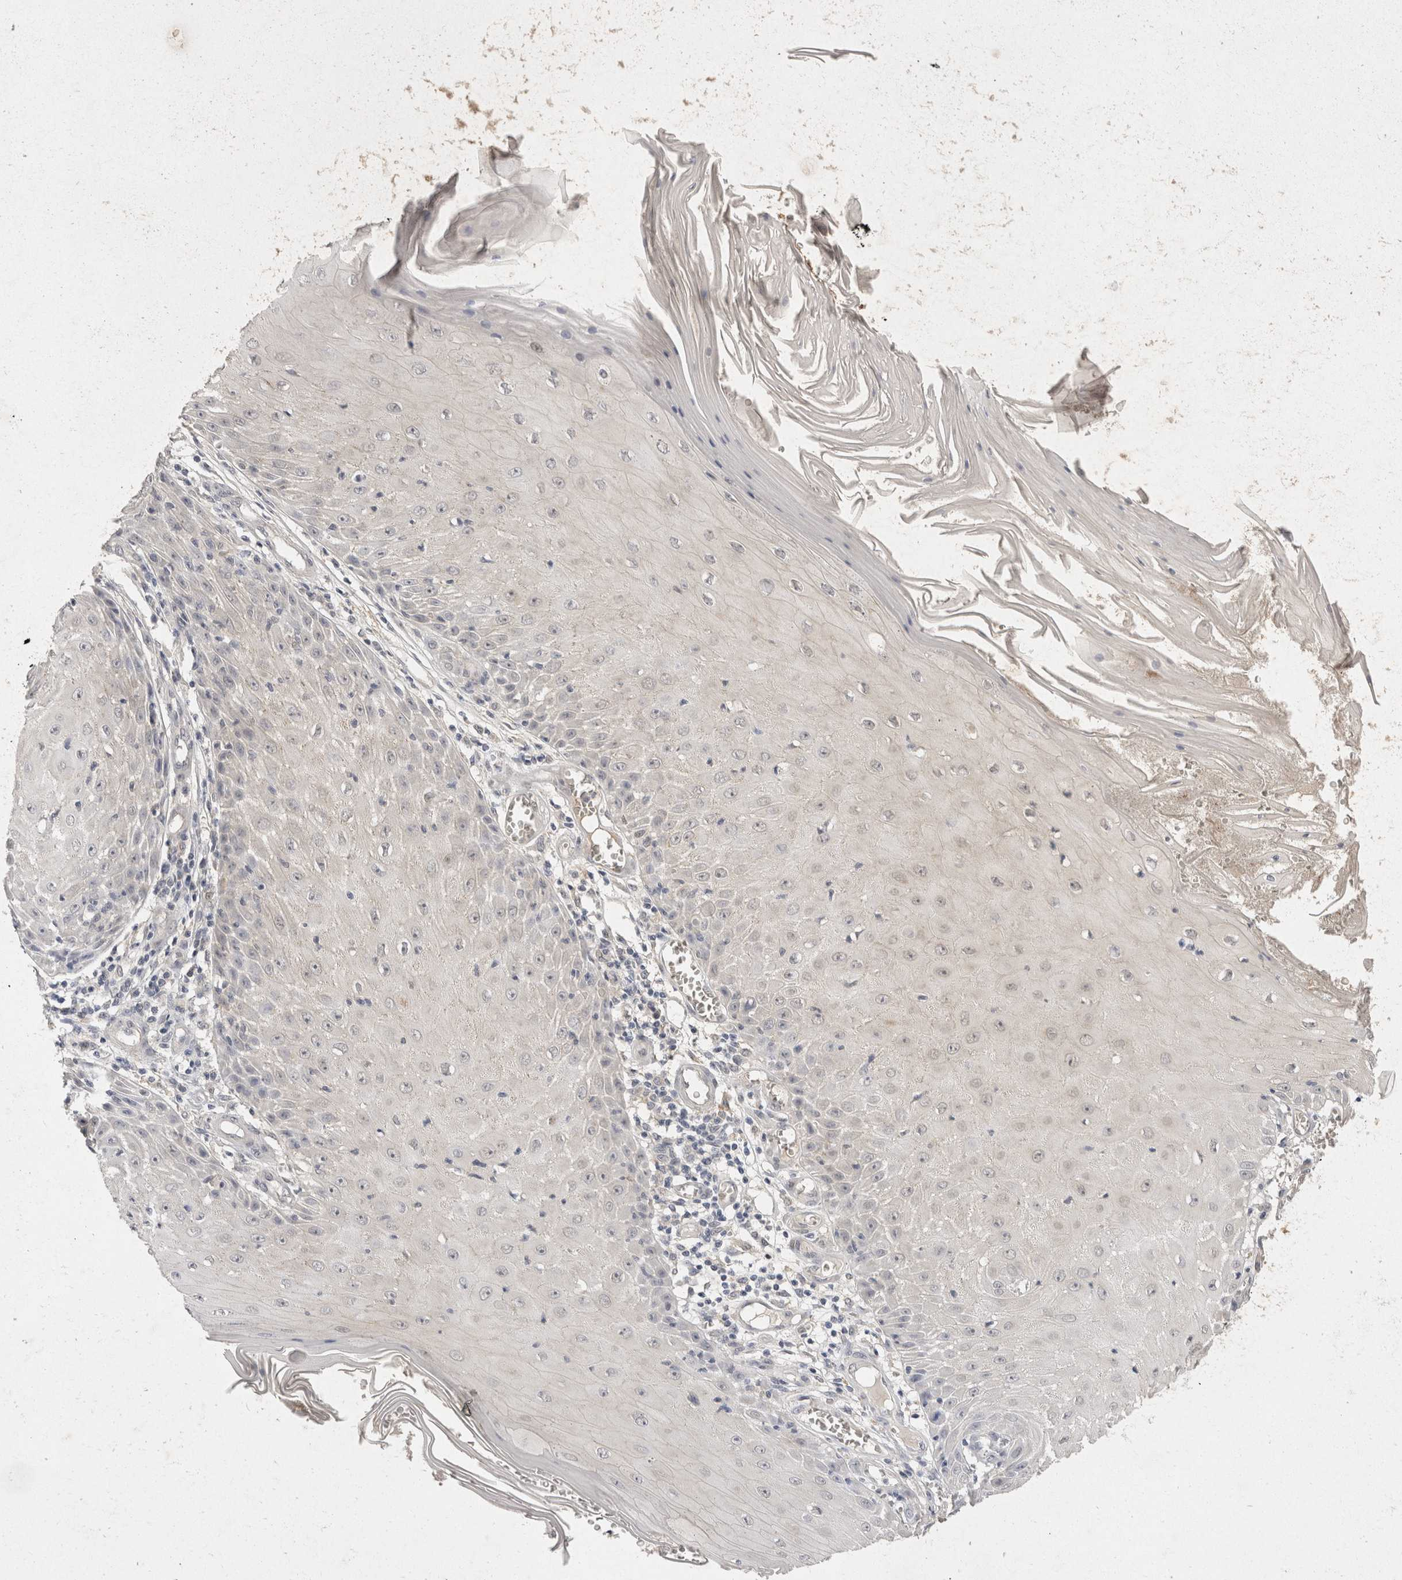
{"staining": {"intensity": "negative", "quantity": "none", "location": "none"}, "tissue": "skin cancer", "cell_type": "Tumor cells", "image_type": "cancer", "snomed": [{"axis": "morphology", "description": "Squamous cell carcinoma, NOS"}, {"axis": "topography", "description": "Skin"}], "caption": "This image is of skin cancer (squamous cell carcinoma) stained with immunohistochemistry to label a protein in brown with the nuclei are counter-stained blue. There is no staining in tumor cells. Brightfield microscopy of IHC stained with DAB (3,3'-diaminobenzidine) (brown) and hematoxylin (blue), captured at high magnification.", "gene": "TOM1L2", "patient": {"sex": "female", "age": 73}}